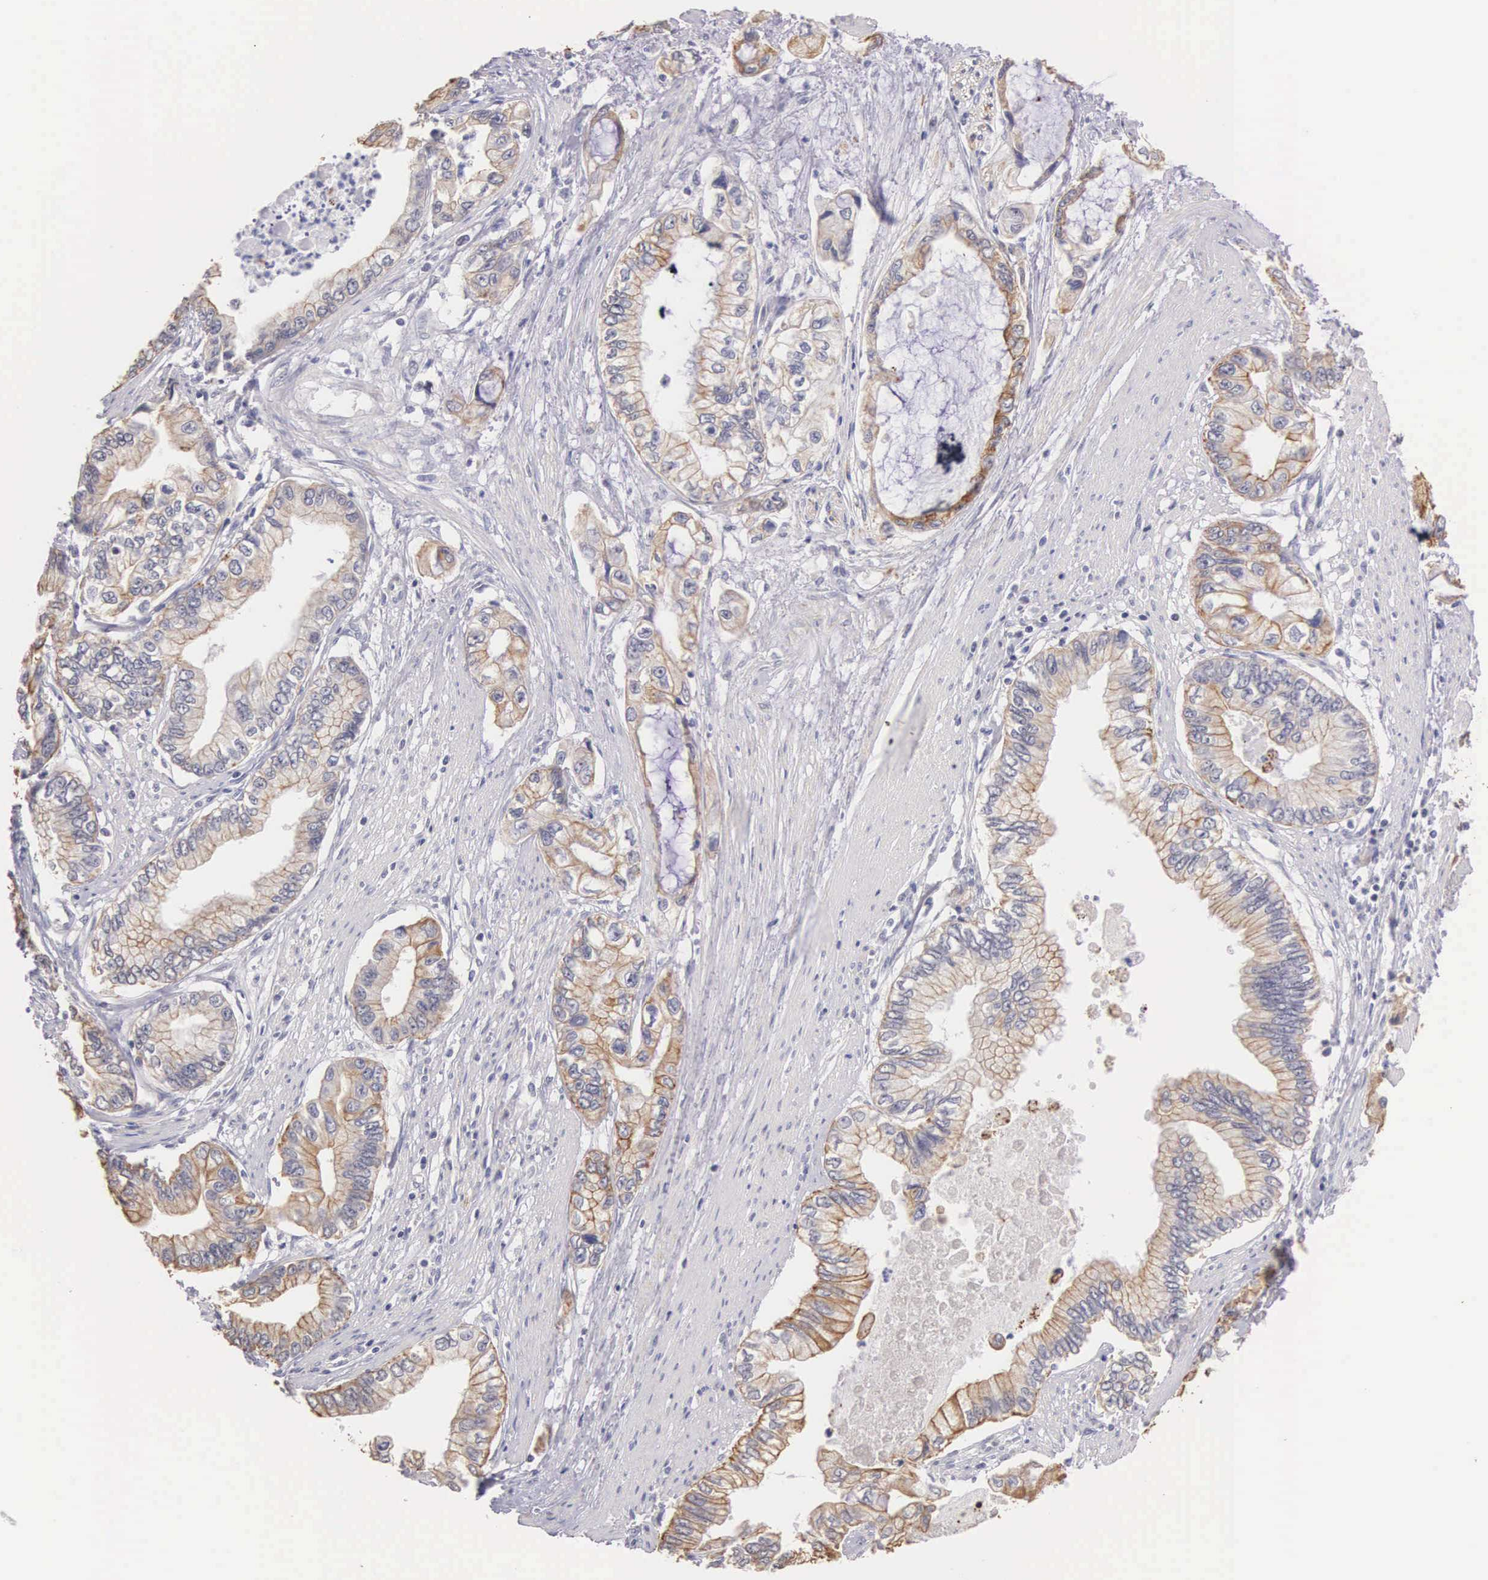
{"staining": {"intensity": "weak", "quantity": "25%-75%", "location": "cytoplasmic/membranous"}, "tissue": "pancreatic cancer", "cell_type": "Tumor cells", "image_type": "cancer", "snomed": [{"axis": "morphology", "description": "Adenocarcinoma, NOS"}, {"axis": "topography", "description": "Pancreas"}, {"axis": "topography", "description": "Stomach, upper"}], "caption": "Protein staining of pancreatic adenocarcinoma tissue shows weak cytoplasmic/membranous staining in approximately 25%-75% of tumor cells.", "gene": "PIR", "patient": {"sex": "male", "age": 77}}